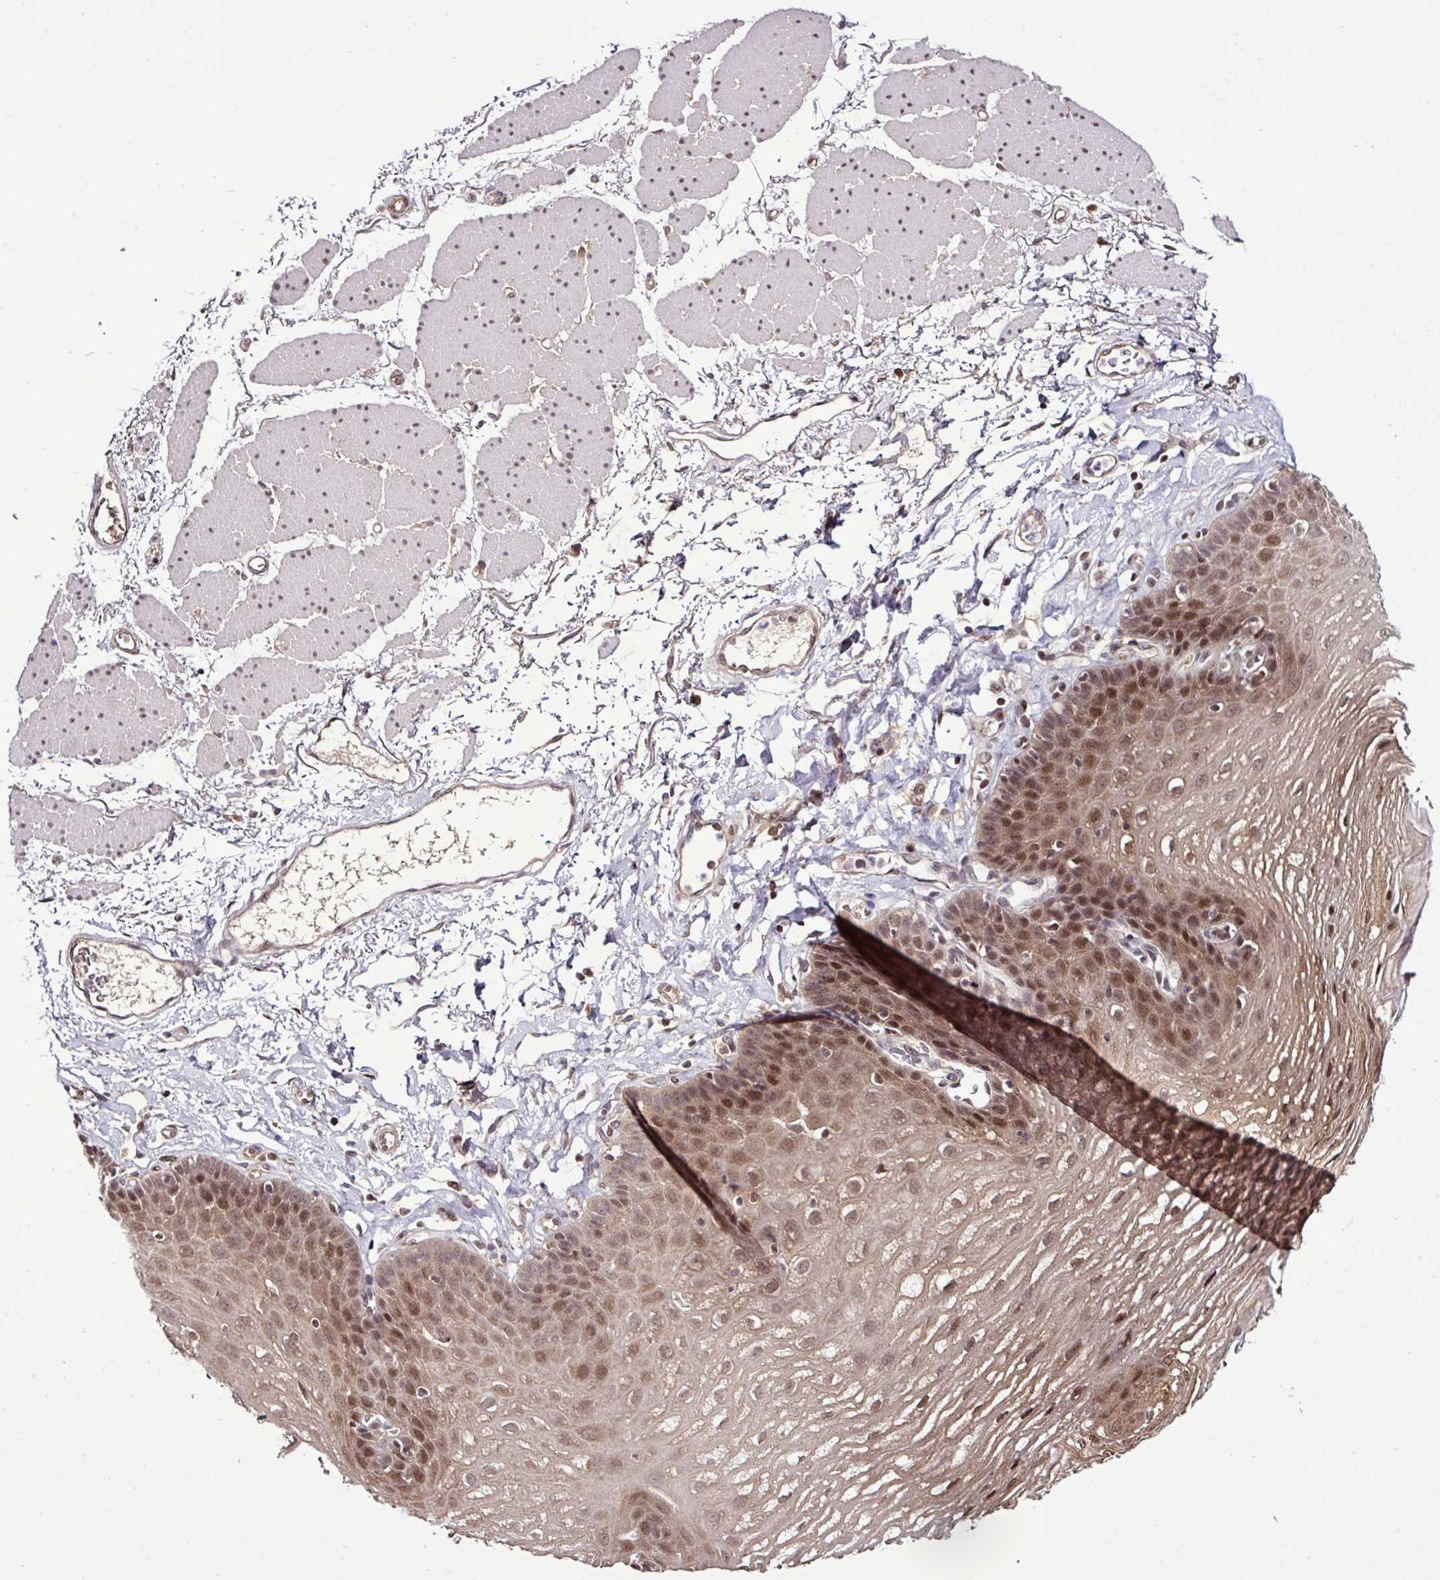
{"staining": {"intensity": "moderate", "quantity": ">75%", "location": "cytoplasmic/membranous,nuclear"}, "tissue": "esophagus", "cell_type": "Squamous epithelial cells", "image_type": "normal", "snomed": [{"axis": "morphology", "description": "Normal tissue, NOS"}, {"axis": "topography", "description": "Esophagus"}], "caption": "IHC (DAB (3,3'-diaminobenzidine)) staining of benign human esophagus displays moderate cytoplasmic/membranous,nuclear protein positivity in approximately >75% of squamous epithelial cells.", "gene": "ITPKC", "patient": {"sex": "female", "age": 81}}